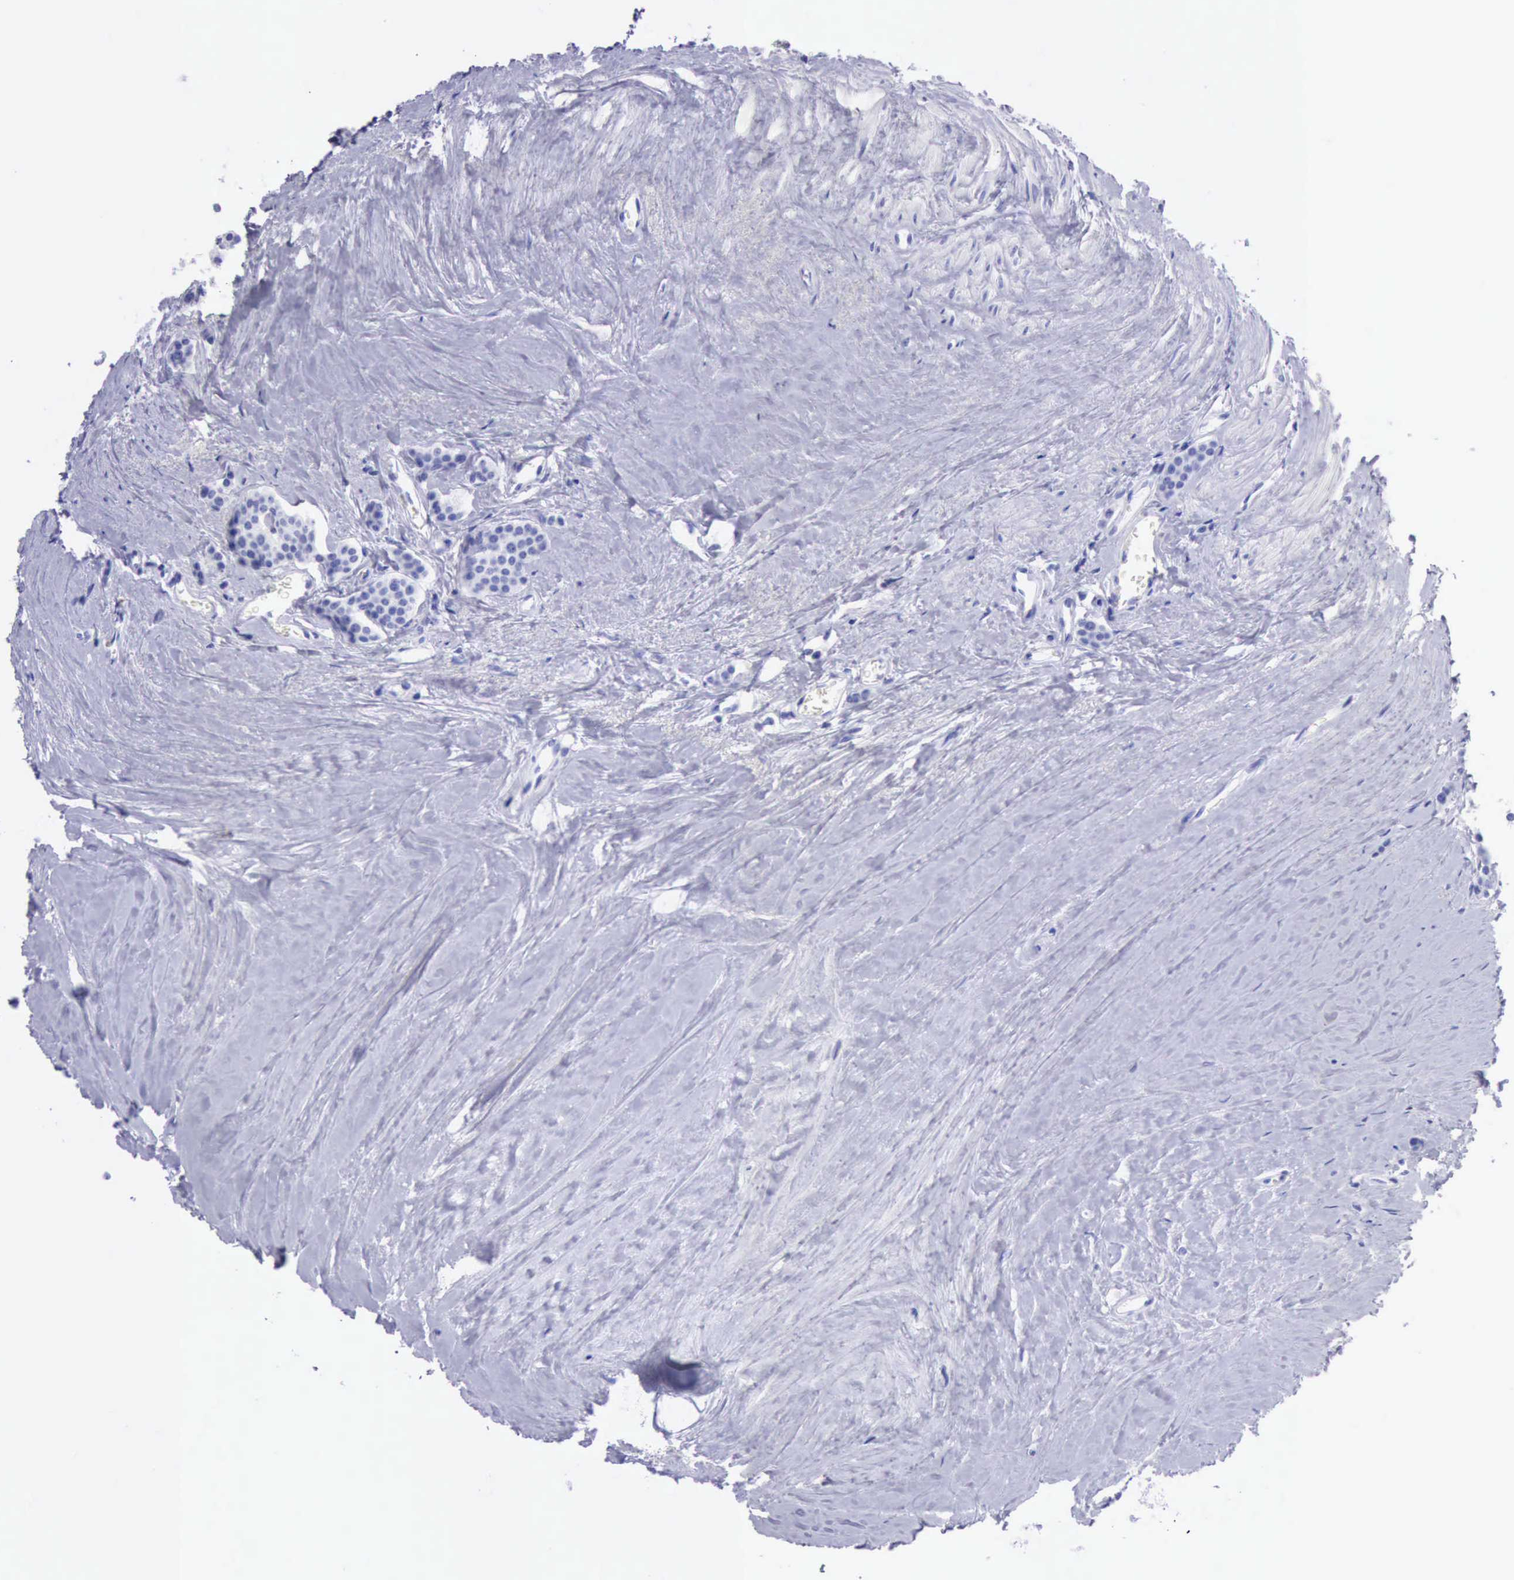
{"staining": {"intensity": "negative", "quantity": "none", "location": "none"}, "tissue": "carcinoid", "cell_type": "Tumor cells", "image_type": "cancer", "snomed": [{"axis": "morphology", "description": "Carcinoid, malignant, NOS"}, {"axis": "topography", "description": "Small intestine"}], "caption": "DAB immunohistochemical staining of human carcinoid exhibits no significant staining in tumor cells. (DAB immunohistochemistry (IHC) with hematoxylin counter stain).", "gene": "MCM2", "patient": {"sex": "male", "age": 60}}